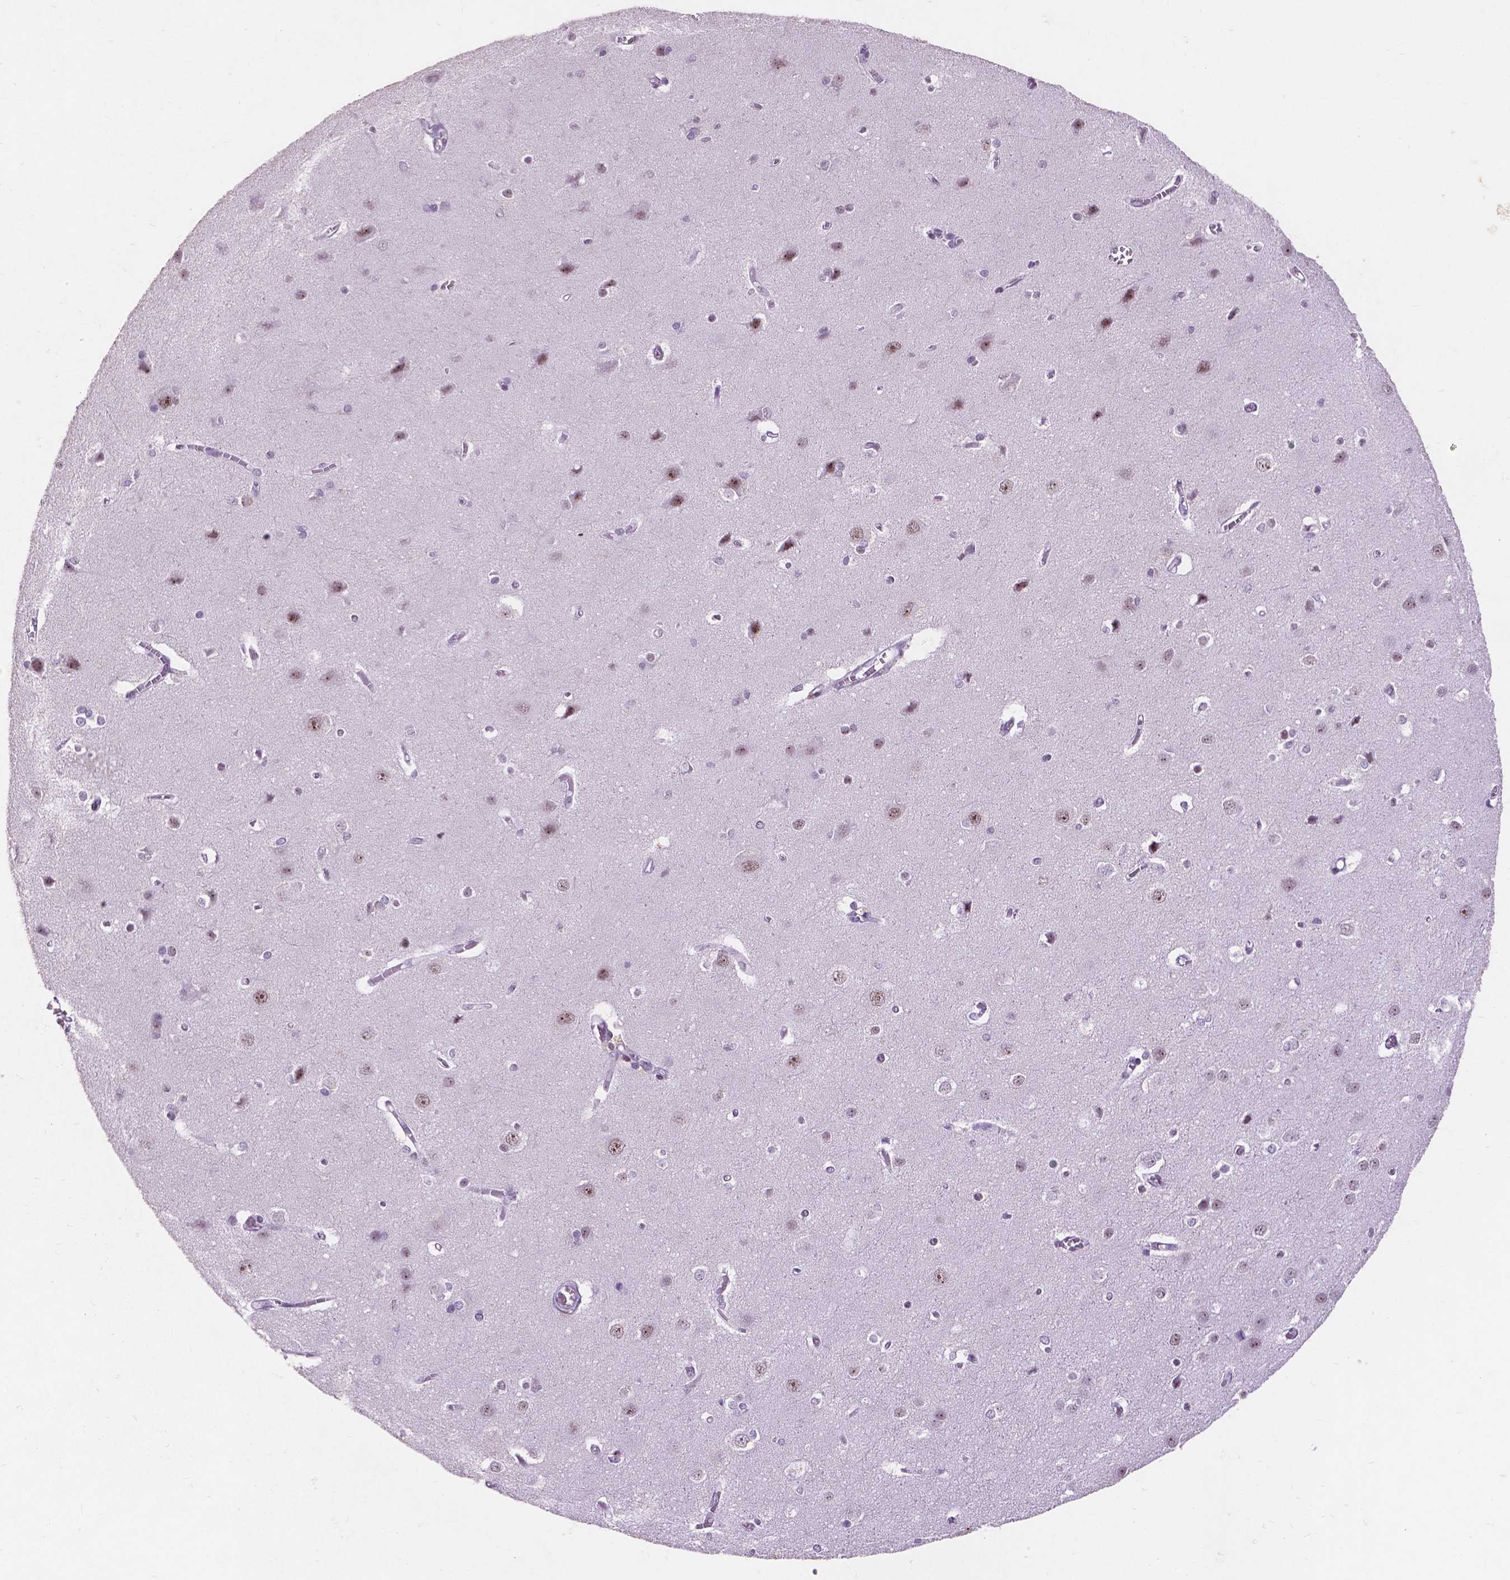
{"staining": {"intensity": "negative", "quantity": "none", "location": "none"}, "tissue": "cerebral cortex", "cell_type": "Endothelial cells", "image_type": "normal", "snomed": [{"axis": "morphology", "description": "Normal tissue, NOS"}, {"axis": "topography", "description": "Cerebral cortex"}], "caption": "High power microscopy histopathology image of an immunohistochemistry (IHC) micrograph of unremarkable cerebral cortex, revealing no significant expression in endothelial cells.", "gene": "COIL", "patient": {"sex": "male", "age": 37}}